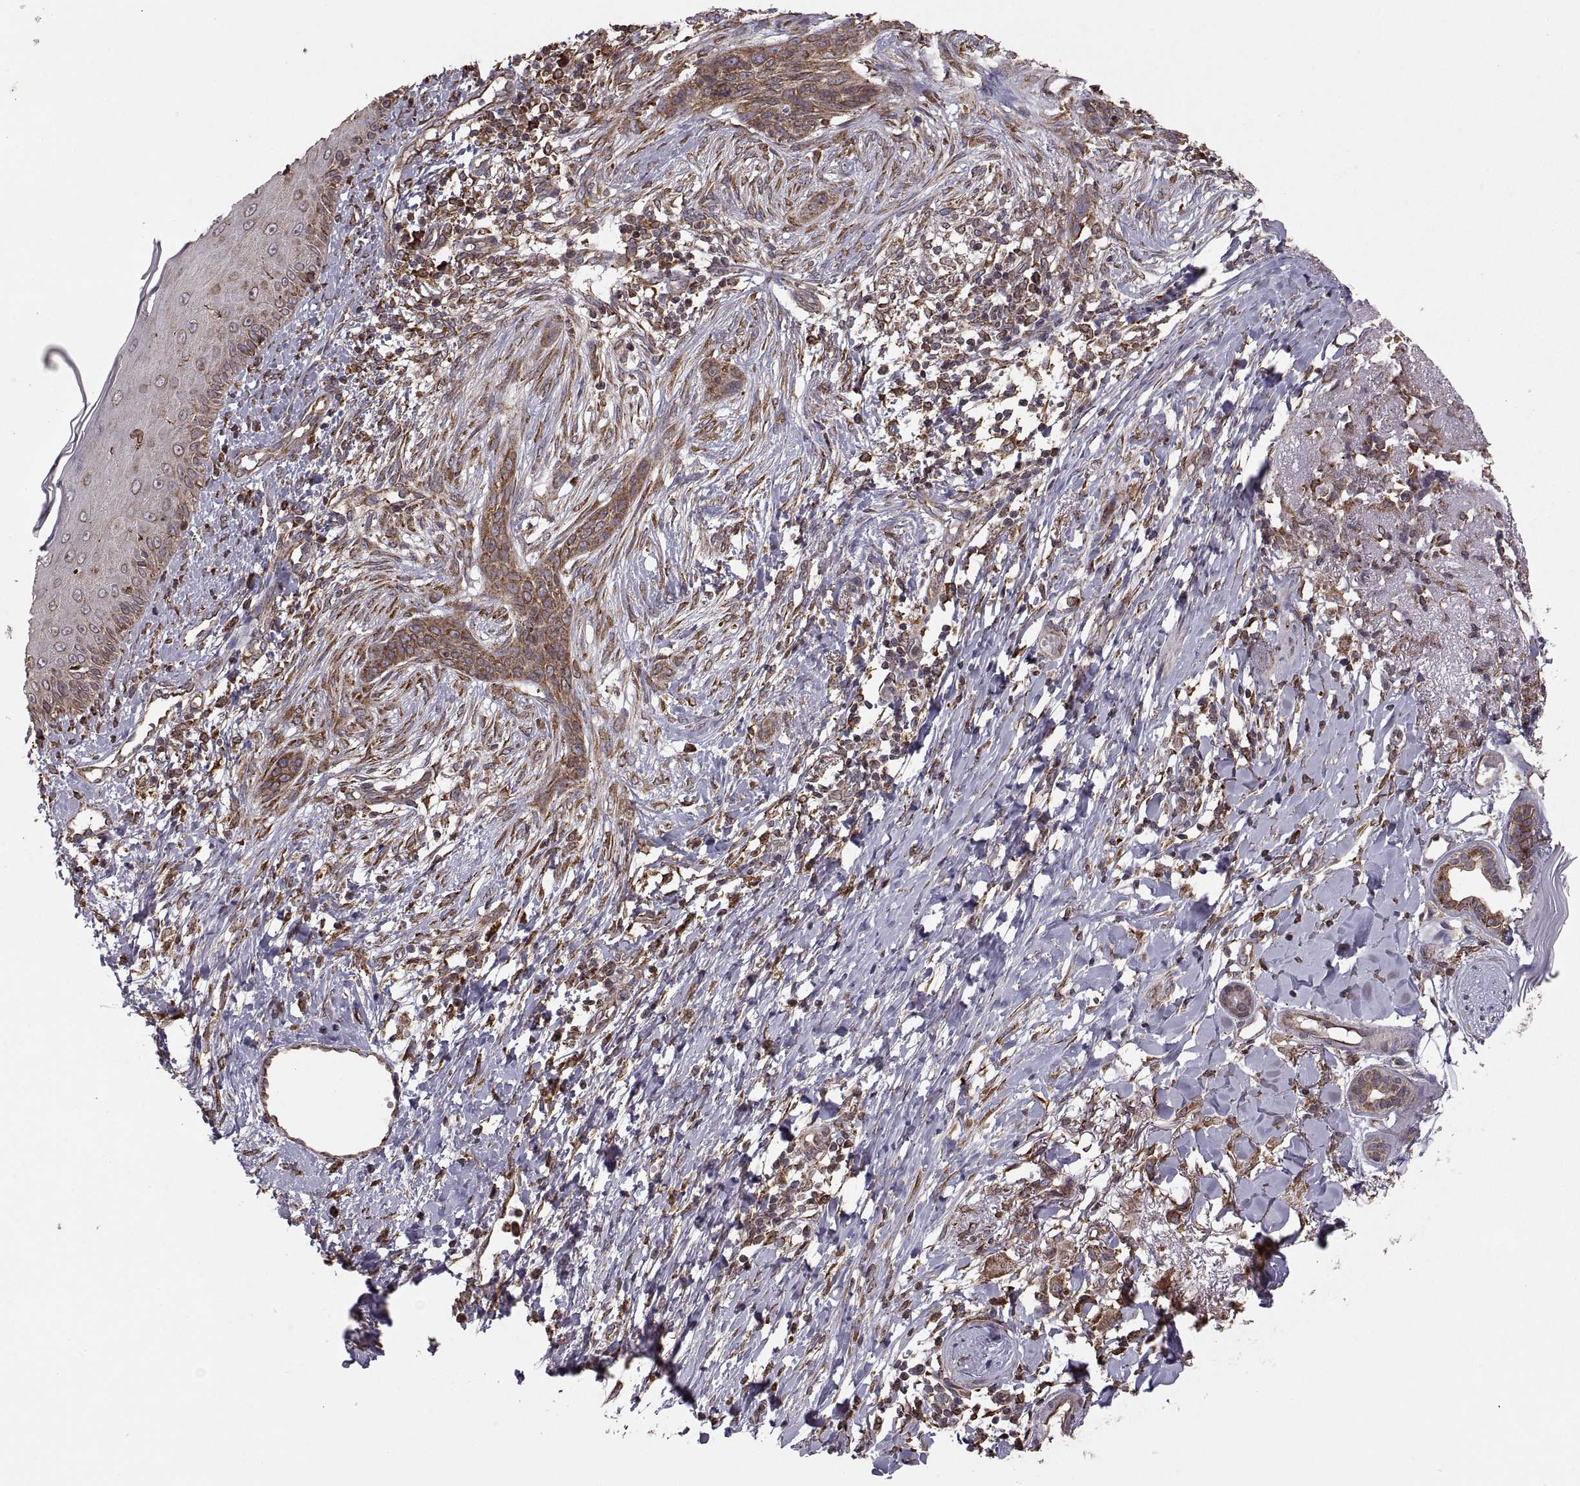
{"staining": {"intensity": "moderate", "quantity": "<25%", "location": "cytoplasmic/membranous"}, "tissue": "skin cancer", "cell_type": "Tumor cells", "image_type": "cancer", "snomed": [{"axis": "morphology", "description": "Normal tissue, NOS"}, {"axis": "morphology", "description": "Basal cell carcinoma"}, {"axis": "topography", "description": "Skin"}], "caption": "Human skin cancer (basal cell carcinoma) stained with a brown dye demonstrates moderate cytoplasmic/membranous positive positivity in approximately <25% of tumor cells.", "gene": "PDIA3", "patient": {"sex": "male", "age": 84}}